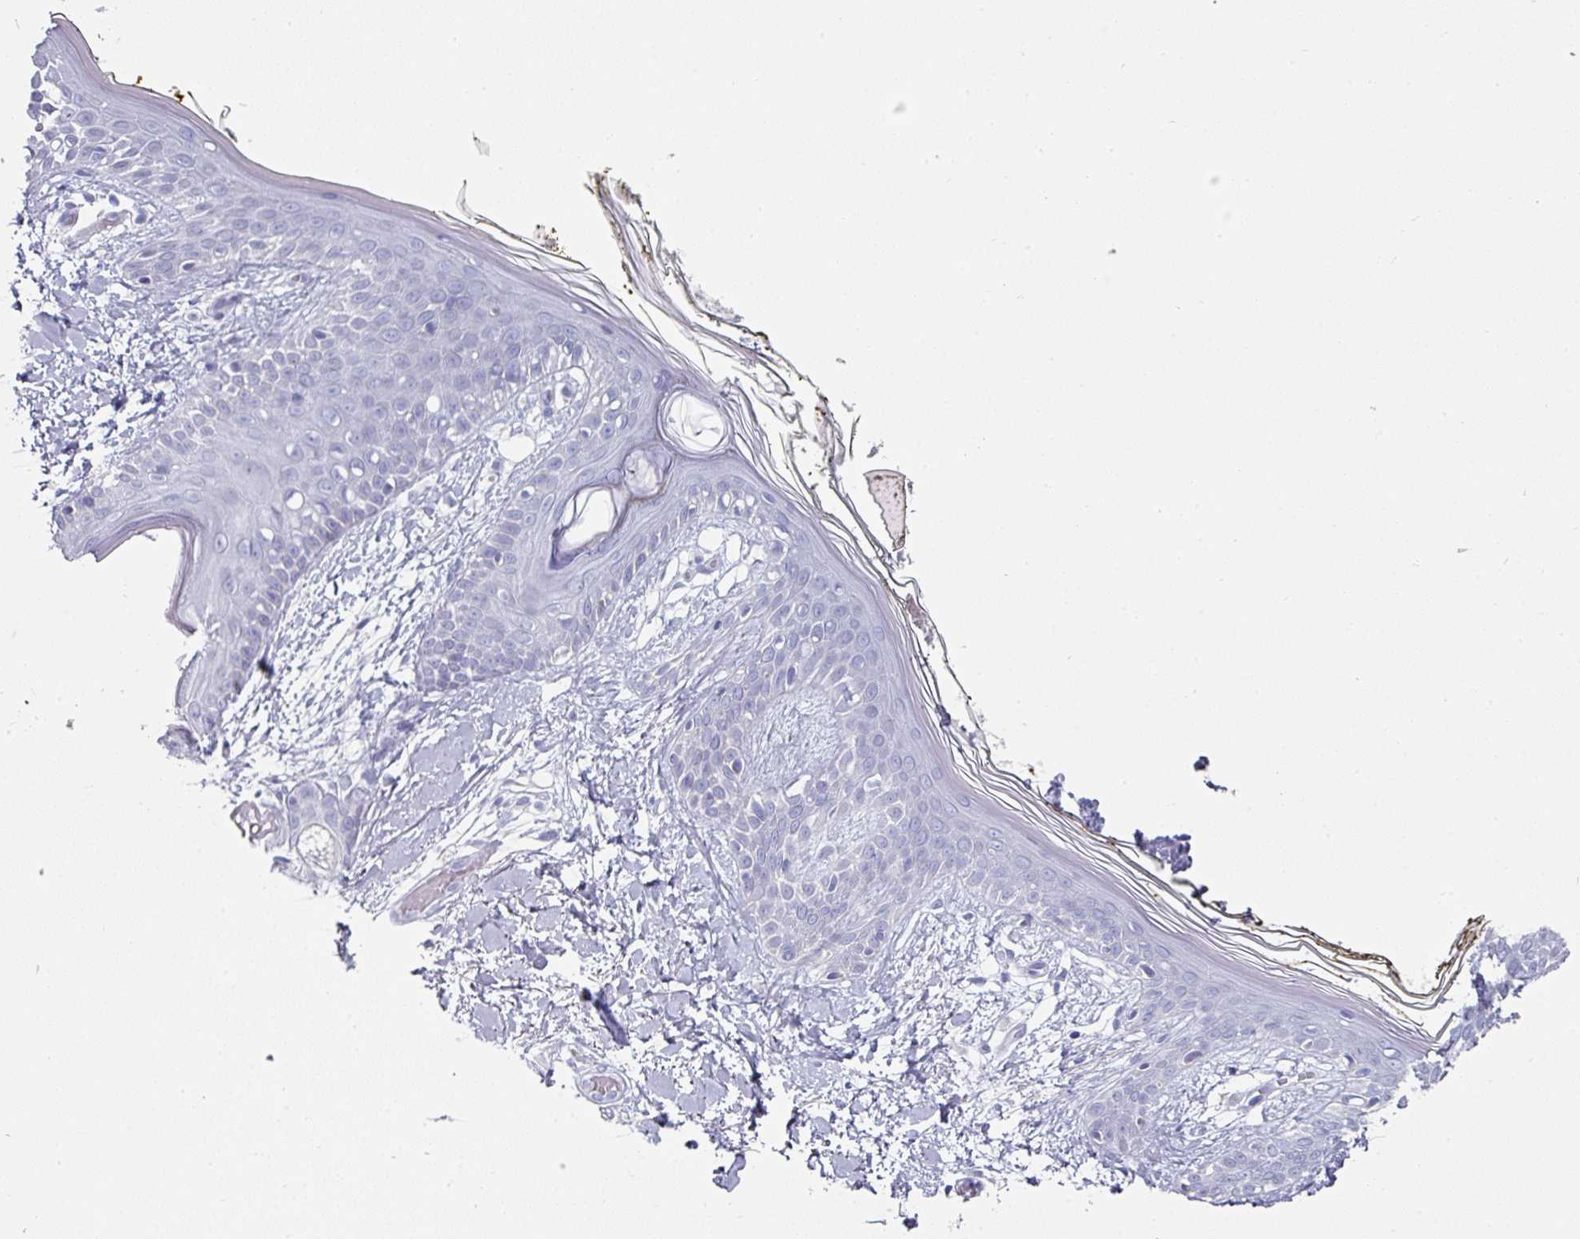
{"staining": {"intensity": "negative", "quantity": "none", "location": "none"}, "tissue": "skin", "cell_type": "Fibroblasts", "image_type": "normal", "snomed": [{"axis": "morphology", "description": "Normal tissue, NOS"}, {"axis": "topography", "description": "Skin"}], "caption": "Image shows no significant protein positivity in fibroblasts of benign skin.", "gene": "SETBP1", "patient": {"sex": "female", "age": 34}}